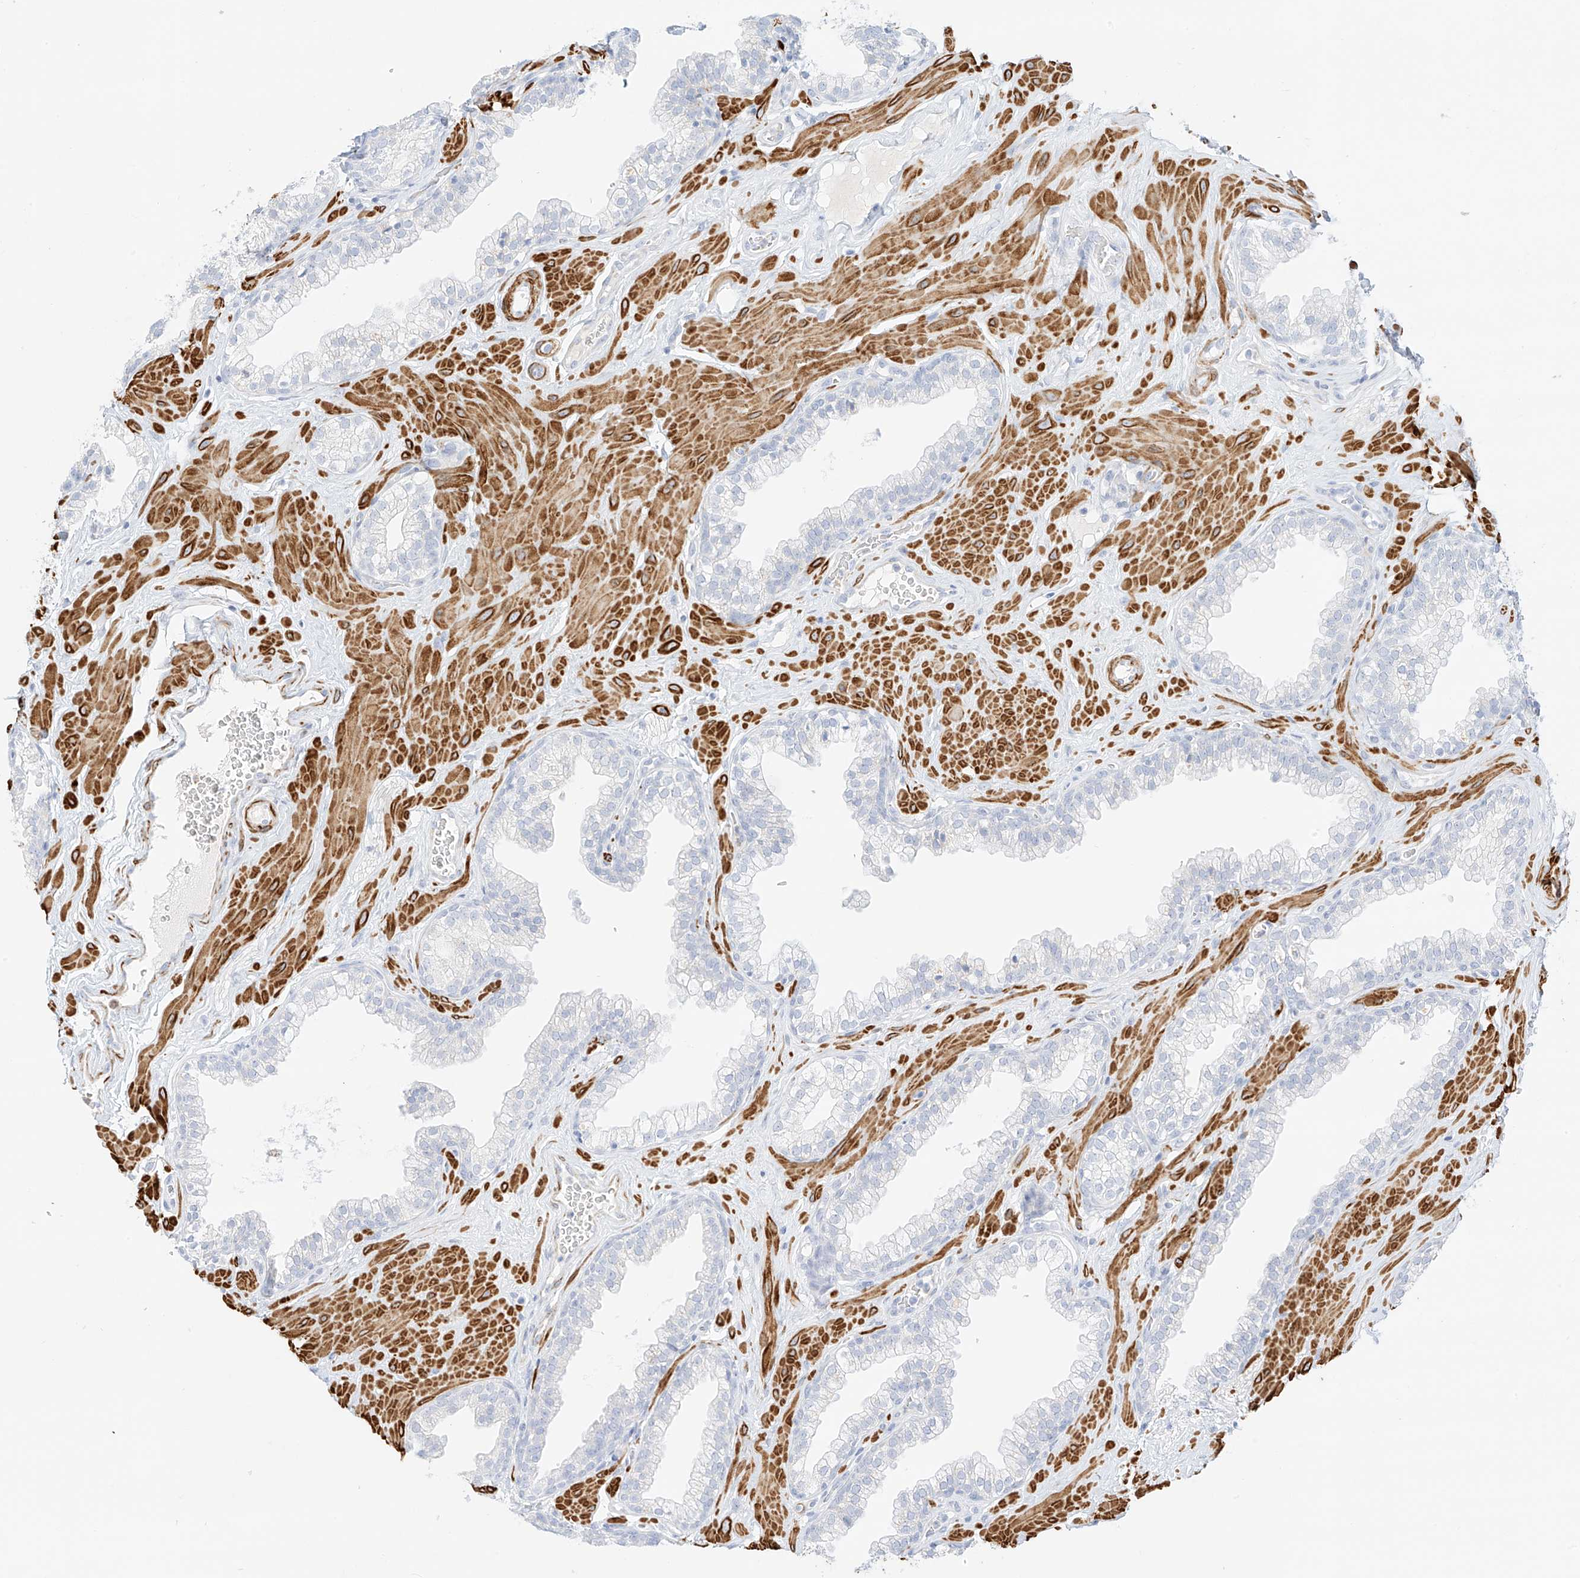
{"staining": {"intensity": "negative", "quantity": "none", "location": "none"}, "tissue": "prostate", "cell_type": "Glandular cells", "image_type": "normal", "snomed": [{"axis": "morphology", "description": "Normal tissue, NOS"}, {"axis": "morphology", "description": "Urothelial carcinoma, Low grade"}, {"axis": "topography", "description": "Urinary bladder"}, {"axis": "topography", "description": "Prostate"}], "caption": "Glandular cells show no significant protein positivity in normal prostate. (DAB (3,3'-diaminobenzidine) immunohistochemistry (IHC), high magnification).", "gene": "ST3GAL5", "patient": {"sex": "male", "age": 60}}